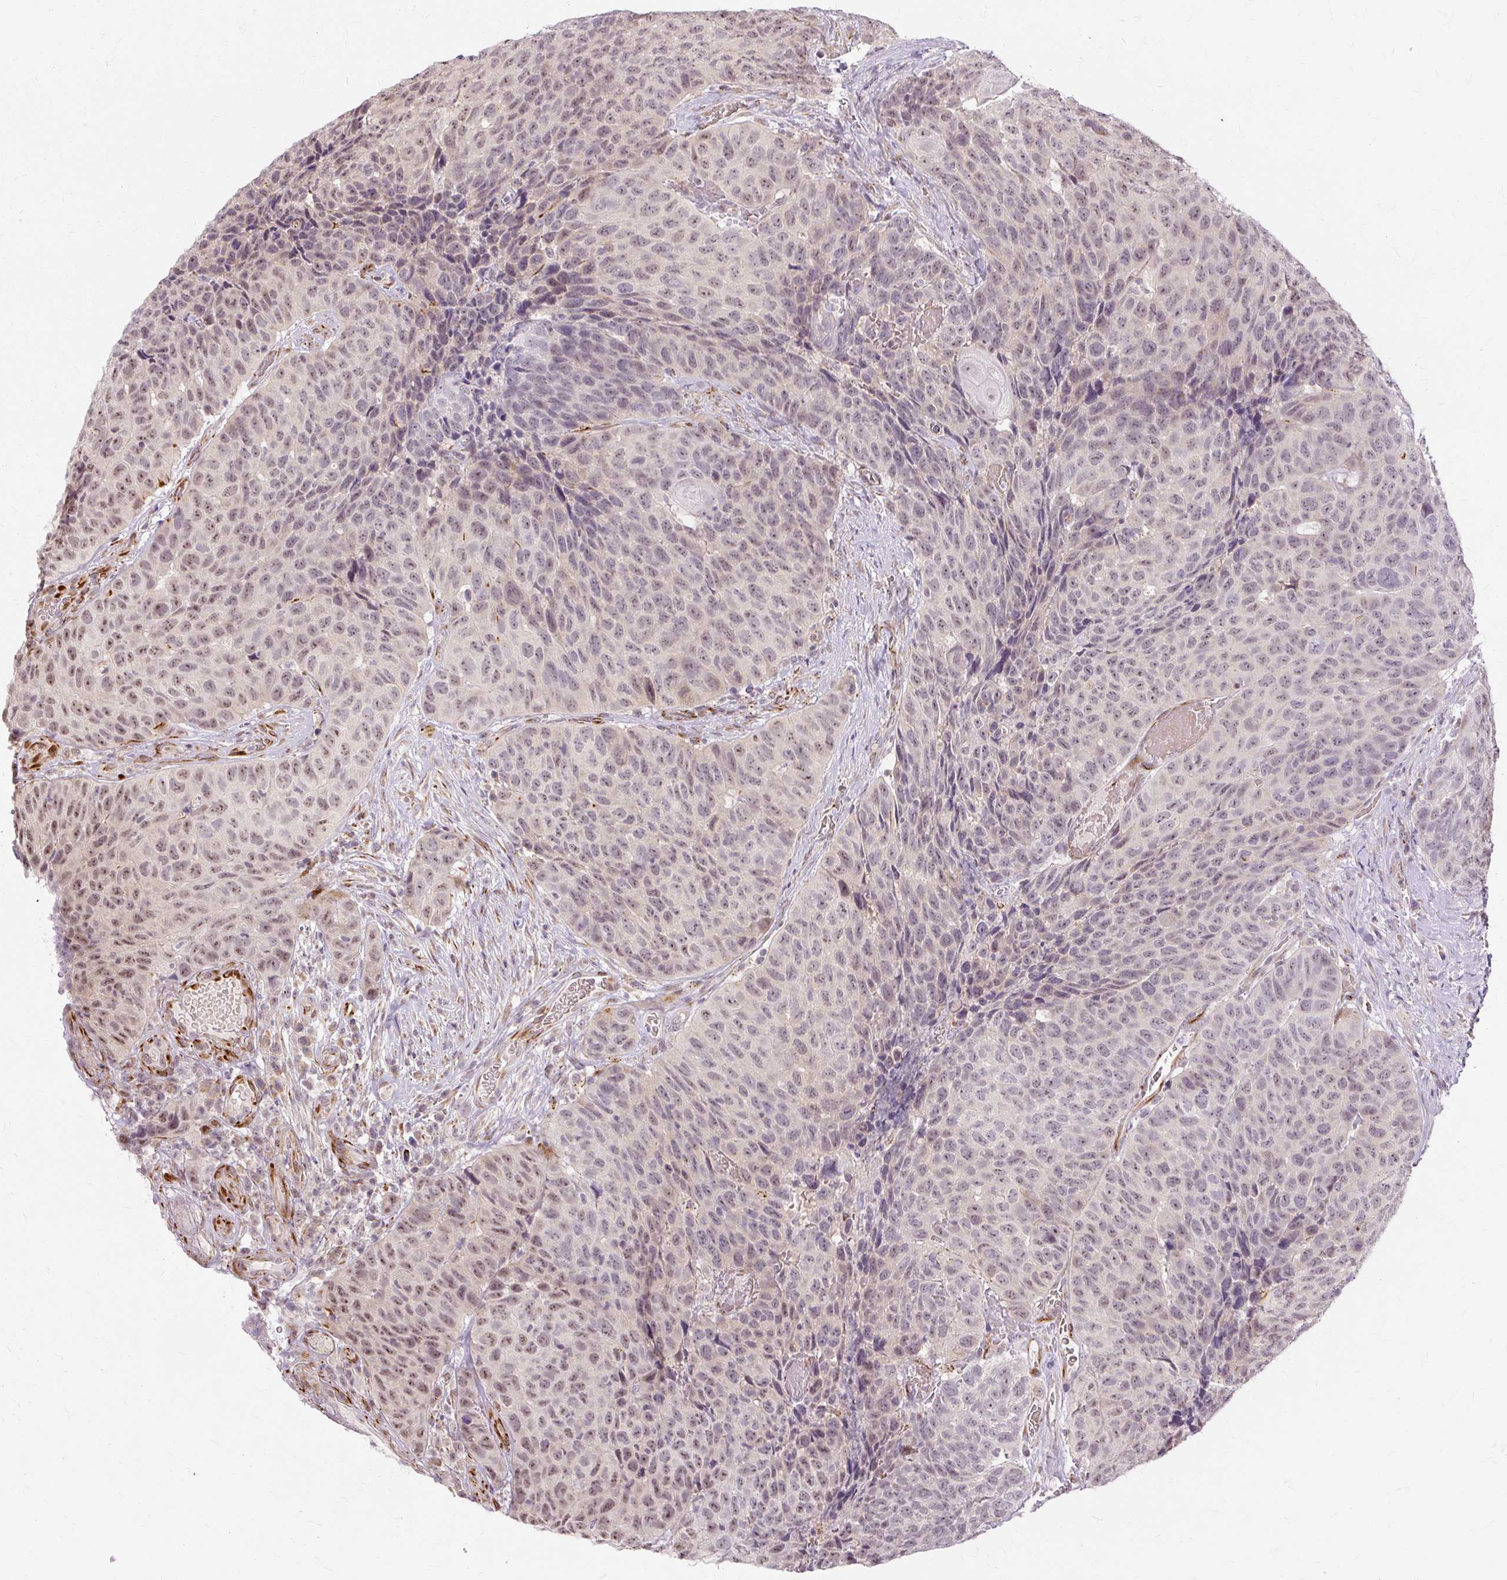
{"staining": {"intensity": "moderate", "quantity": "25%-75%", "location": "nuclear"}, "tissue": "head and neck cancer", "cell_type": "Tumor cells", "image_type": "cancer", "snomed": [{"axis": "morphology", "description": "Squamous cell carcinoma, NOS"}, {"axis": "topography", "description": "Head-Neck"}], "caption": "Head and neck squamous cell carcinoma stained for a protein demonstrates moderate nuclear positivity in tumor cells.", "gene": "MMACHC", "patient": {"sex": "male", "age": 66}}